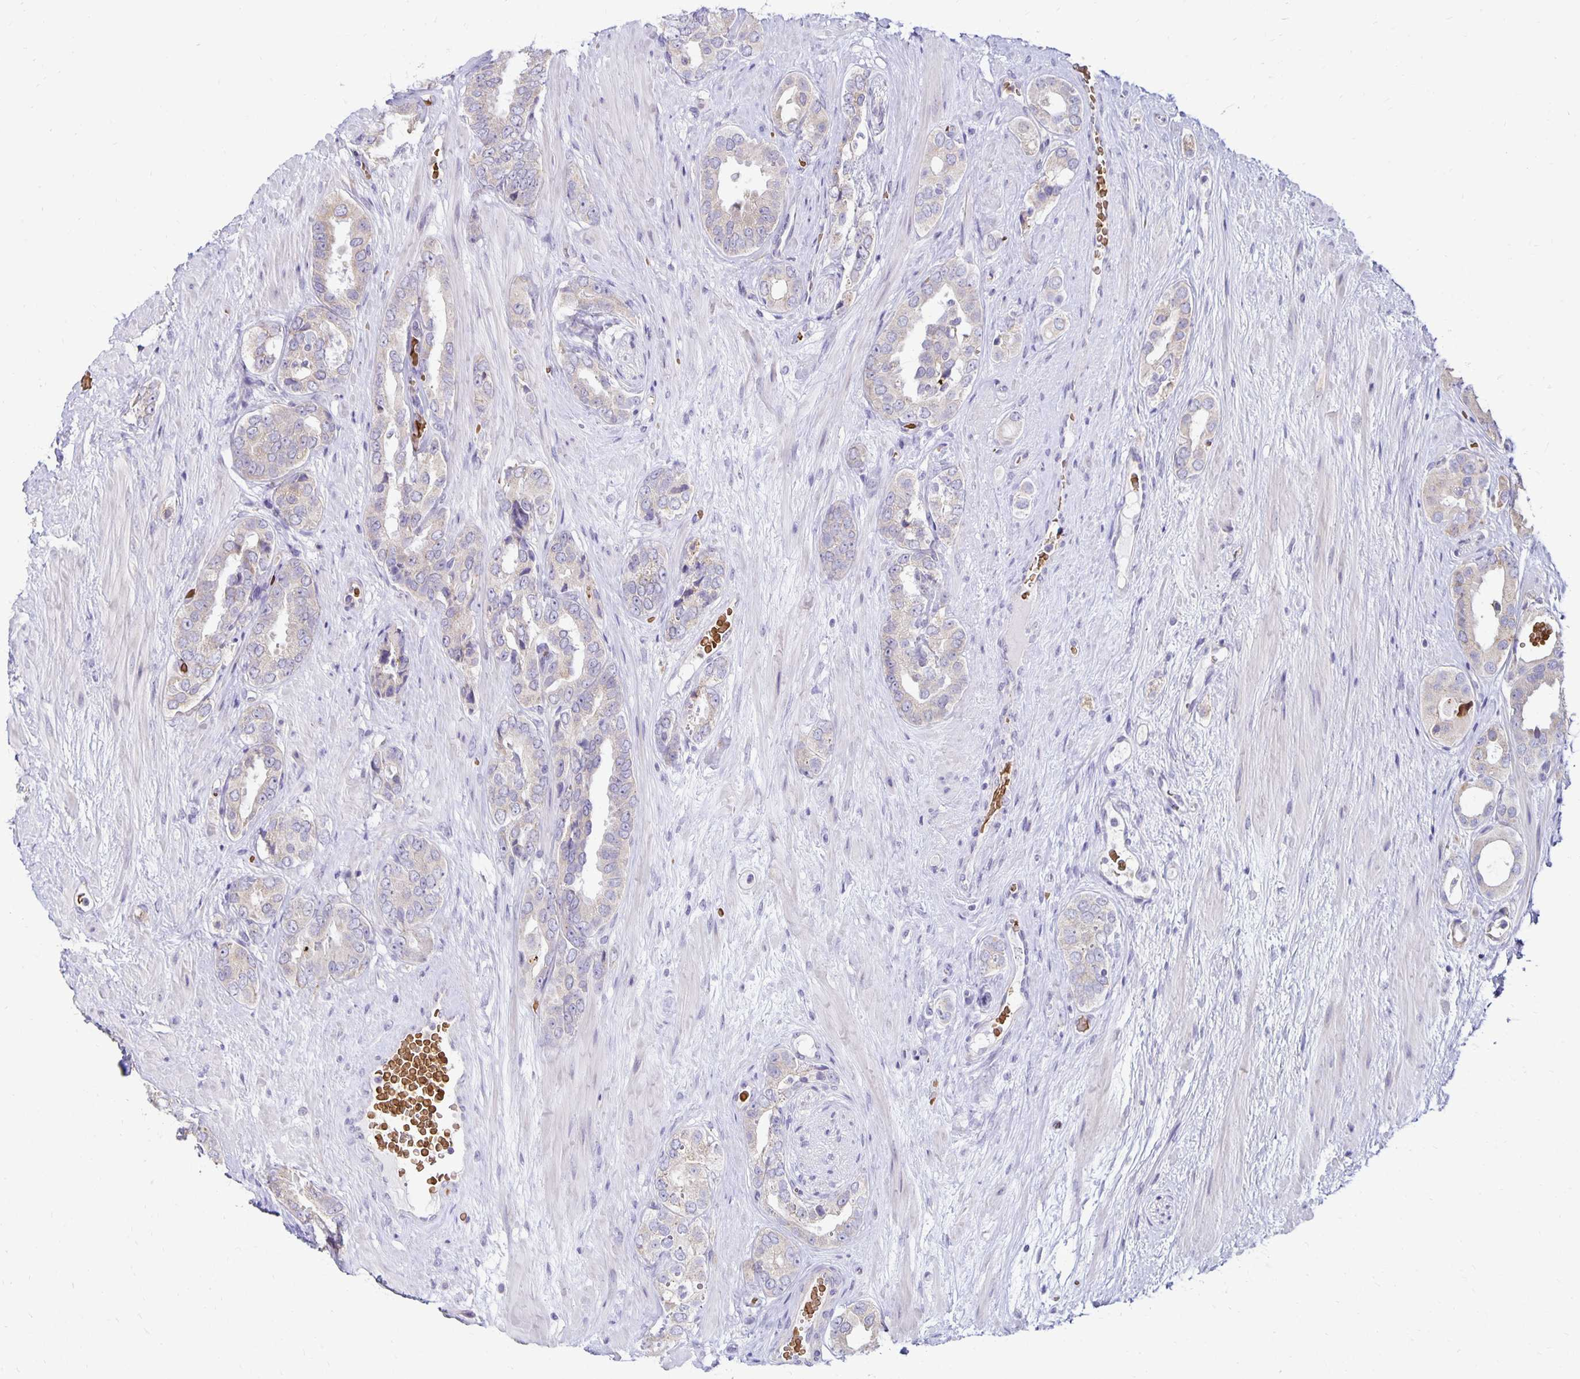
{"staining": {"intensity": "negative", "quantity": "none", "location": "none"}, "tissue": "prostate cancer", "cell_type": "Tumor cells", "image_type": "cancer", "snomed": [{"axis": "morphology", "description": "Adenocarcinoma, High grade"}, {"axis": "topography", "description": "Prostate"}], "caption": "IHC photomicrograph of human adenocarcinoma (high-grade) (prostate) stained for a protein (brown), which exhibits no positivity in tumor cells.", "gene": "FN3K", "patient": {"sex": "male", "age": 71}}